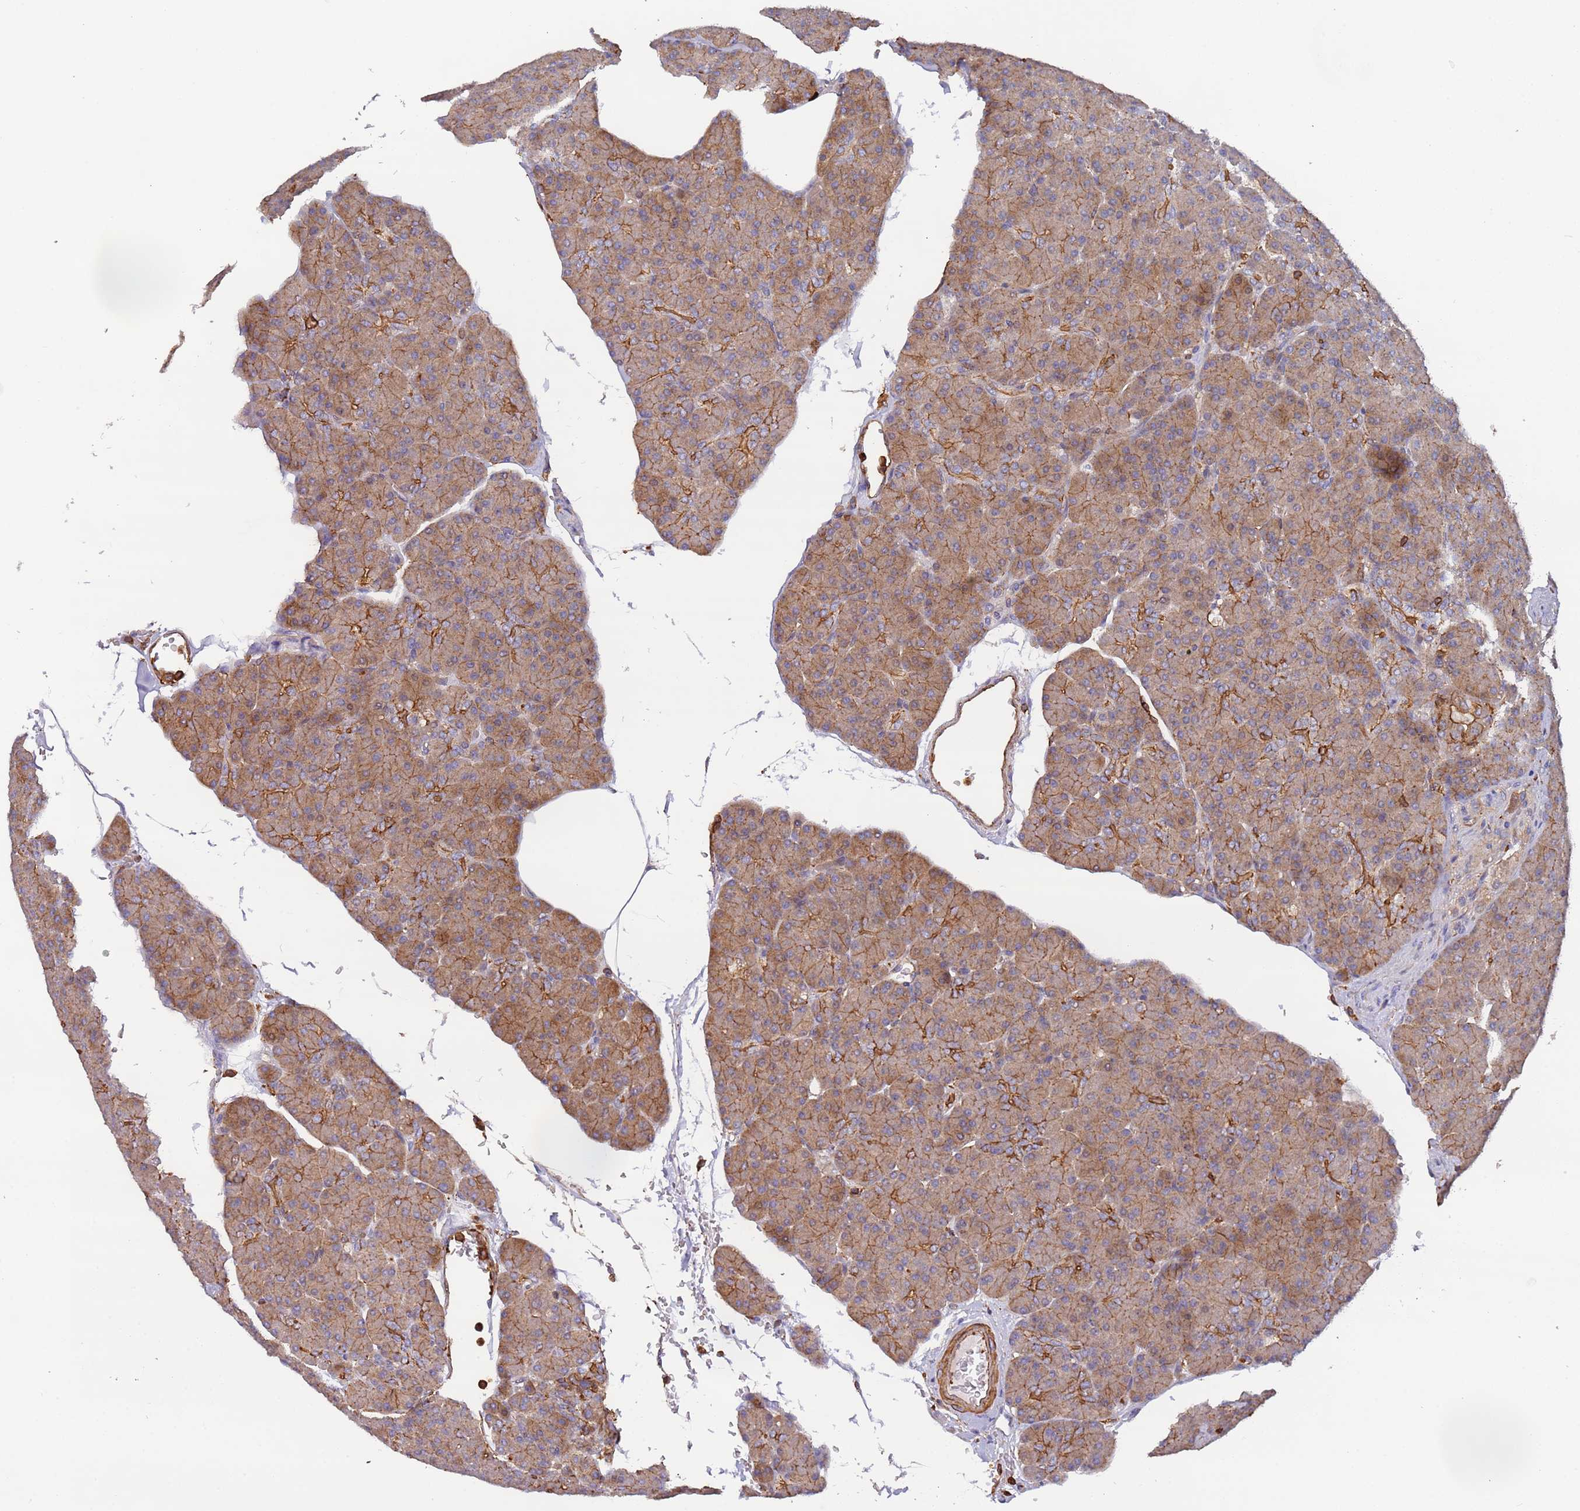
{"staining": {"intensity": "moderate", "quantity": ">75%", "location": "cytoplasmic/membranous"}, "tissue": "pancreas", "cell_type": "Exocrine glandular cells", "image_type": "normal", "snomed": [{"axis": "morphology", "description": "Normal tissue, NOS"}, {"axis": "topography", "description": "Pancreas"}], "caption": "IHC of benign human pancreas displays medium levels of moderate cytoplasmic/membranous expression in approximately >75% of exocrine glandular cells.", "gene": "CYP2U1", "patient": {"sex": "female", "age": 43}}